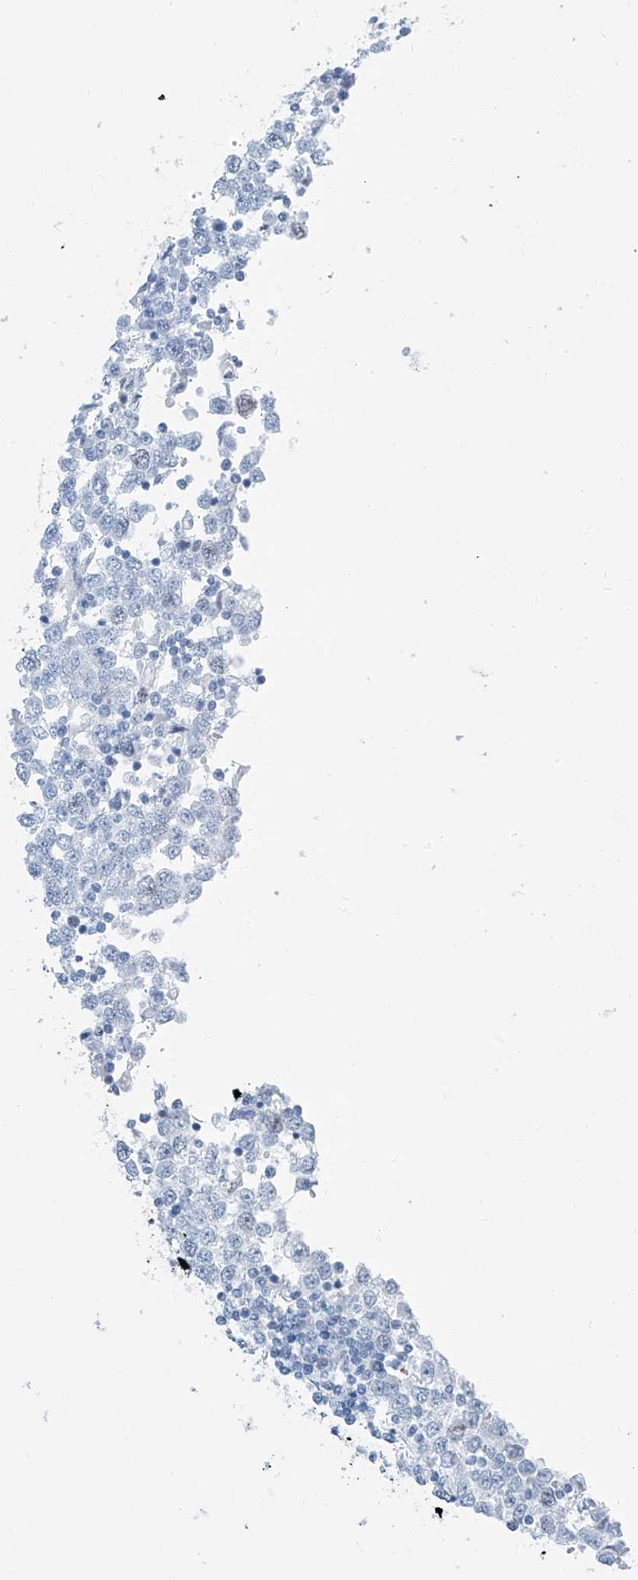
{"staining": {"intensity": "negative", "quantity": "none", "location": "none"}, "tissue": "testis cancer", "cell_type": "Tumor cells", "image_type": "cancer", "snomed": [{"axis": "morphology", "description": "Seminoma, NOS"}, {"axis": "topography", "description": "Testis"}], "caption": "Immunohistochemistry (IHC) image of neoplastic tissue: seminoma (testis) stained with DAB exhibits no significant protein staining in tumor cells. Brightfield microscopy of IHC stained with DAB (brown) and hematoxylin (blue), captured at high magnification.", "gene": "SGO2", "patient": {"sex": "male", "age": 65}}